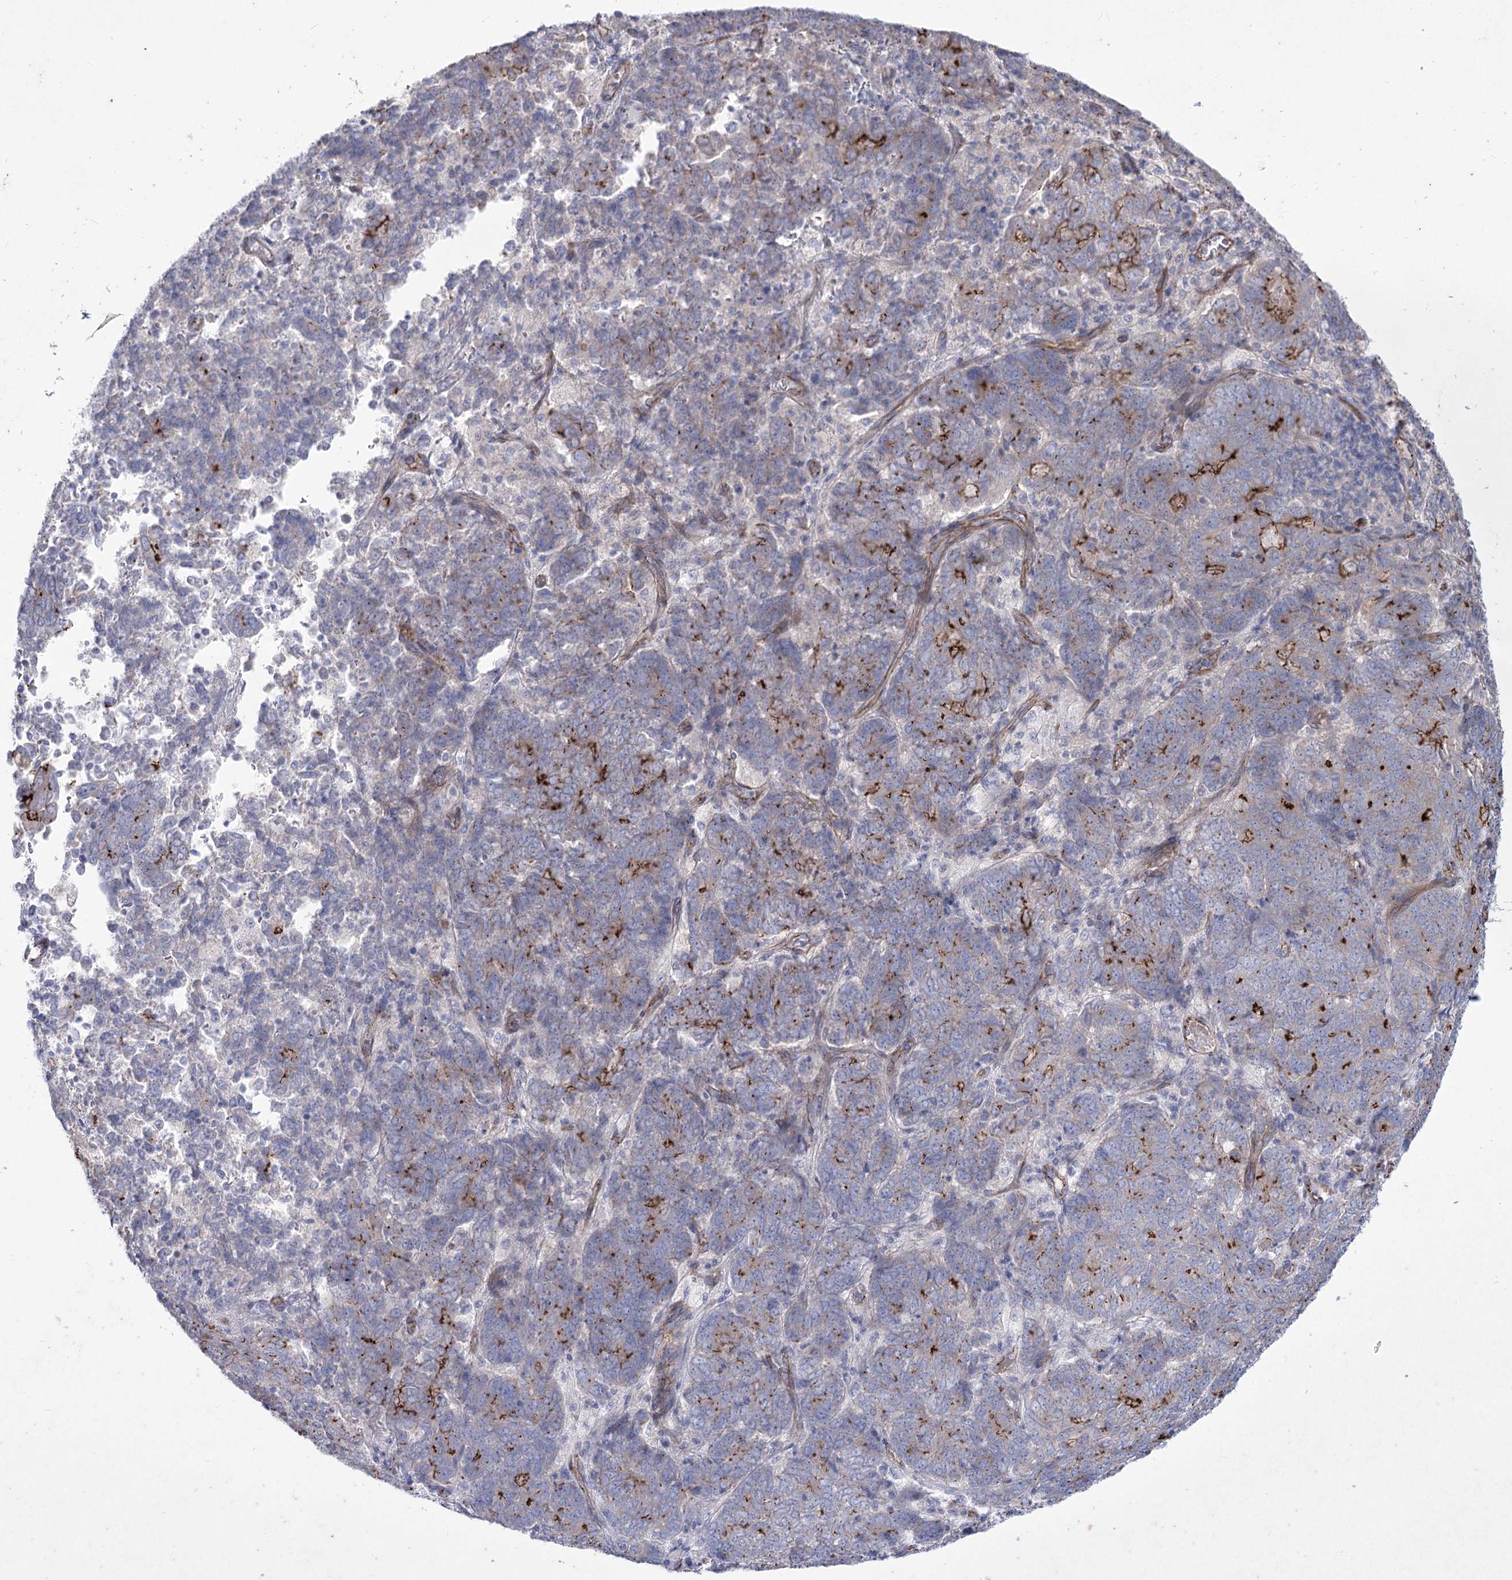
{"staining": {"intensity": "moderate", "quantity": "<25%", "location": "cytoplasmic/membranous"}, "tissue": "endometrial cancer", "cell_type": "Tumor cells", "image_type": "cancer", "snomed": [{"axis": "morphology", "description": "Adenocarcinoma, NOS"}, {"axis": "topography", "description": "Endometrium"}], "caption": "Immunohistochemistry histopathology image of neoplastic tissue: endometrial cancer (adenocarcinoma) stained using immunohistochemistry reveals low levels of moderate protein expression localized specifically in the cytoplasmic/membranous of tumor cells, appearing as a cytoplasmic/membranous brown color.", "gene": "LDLRAD3", "patient": {"sex": "female", "age": 80}}